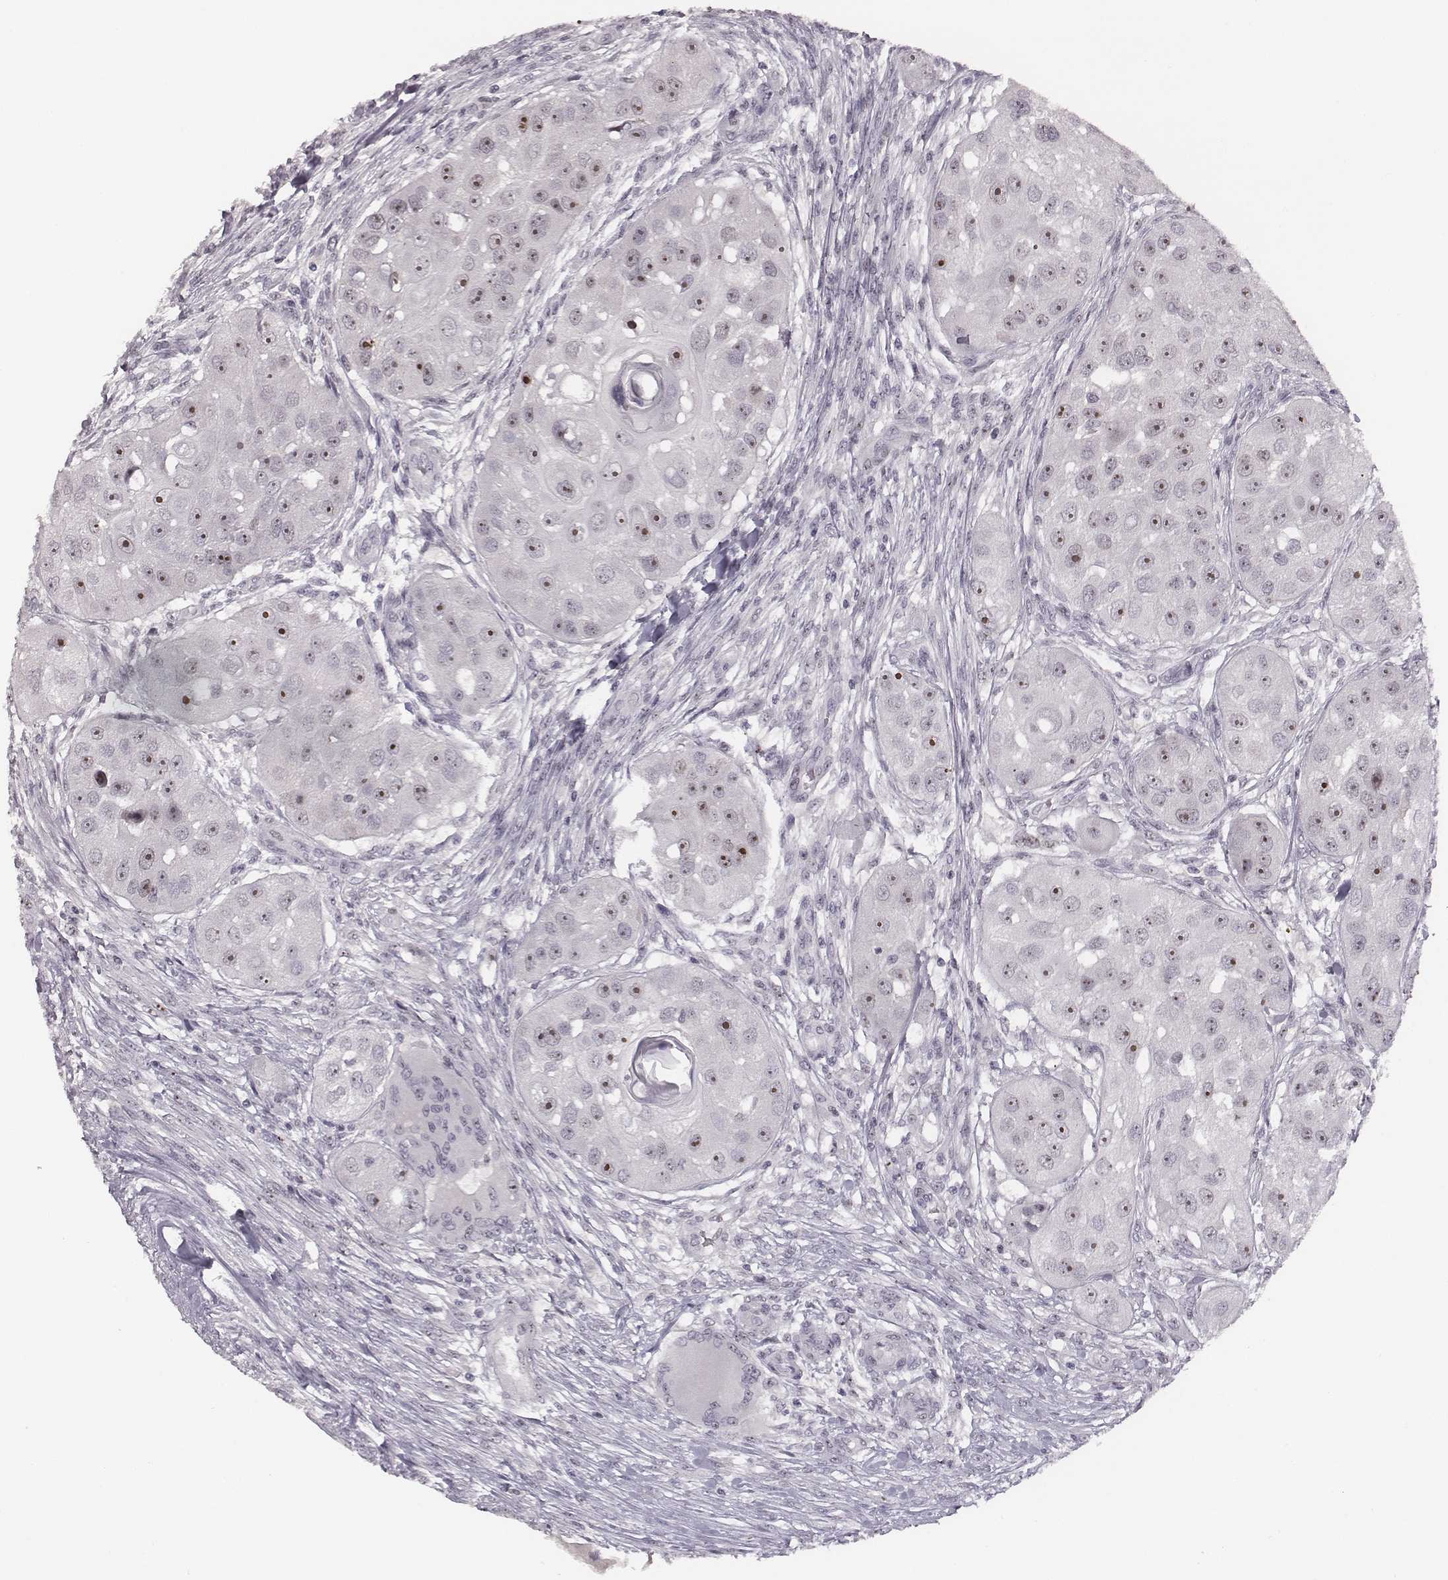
{"staining": {"intensity": "strong", "quantity": ">75%", "location": "nuclear"}, "tissue": "head and neck cancer", "cell_type": "Tumor cells", "image_type": "cancer", "snomed": [{"axis": "morphology", "description": "Squamous cell carcinoma, NOS"}, {"axis": "topography", "description": "Head-Neck"}], "caption": "Squamous cell carcinoma (head and neck) stained for a protein (brown) shows strong nuclear positive positivity in approximately >75% of tumor cells.", "gene": "NIFK", "patient": {"sex": "male", "age": 51}}